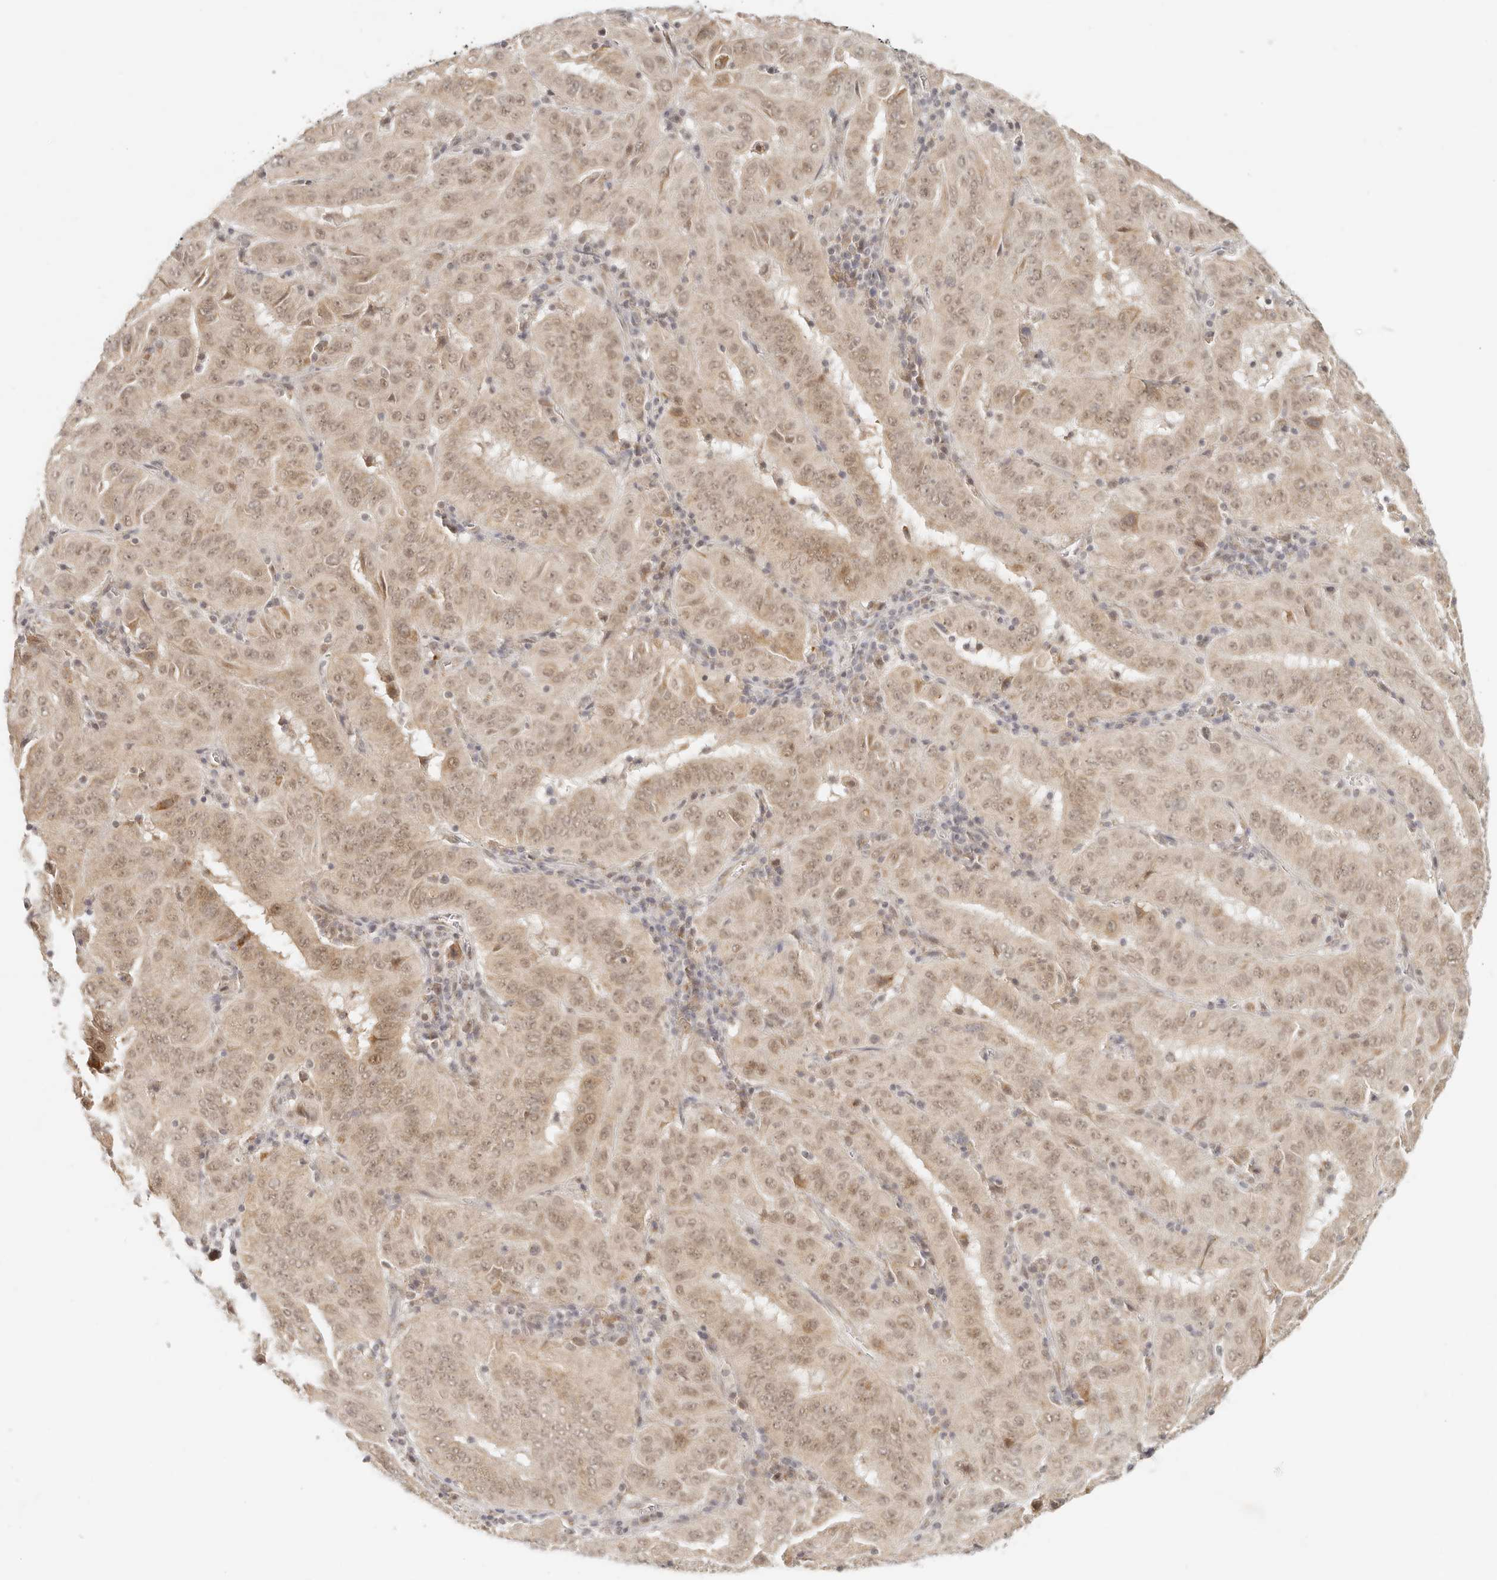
{"staining": {"intensity": "moderate", "quantity": ">75%", "location": "cytoplasmic/membranous,nuclear"}, "tissue": "pancreatic cancer", "cell_type": "Tumor cells", "image_type": "cancer", "snomed": [{"axis": "morphology", "description": "Adenocarcinoma, NOS"}, {"axis": "topography", "description": "Pancreas"}], "caption": "Pancreatic cancer (adenocarcinoma) tissue displays moderate cytoplasmic/membranous and nuclear expression in approximately >75% of tumor cells, visualized by immunohistochemistry. (DAB = brown stain, brightfield microscopy at high magnification).", "gene": "INTS11", "patient": {"sex": "male", "age": 63}}